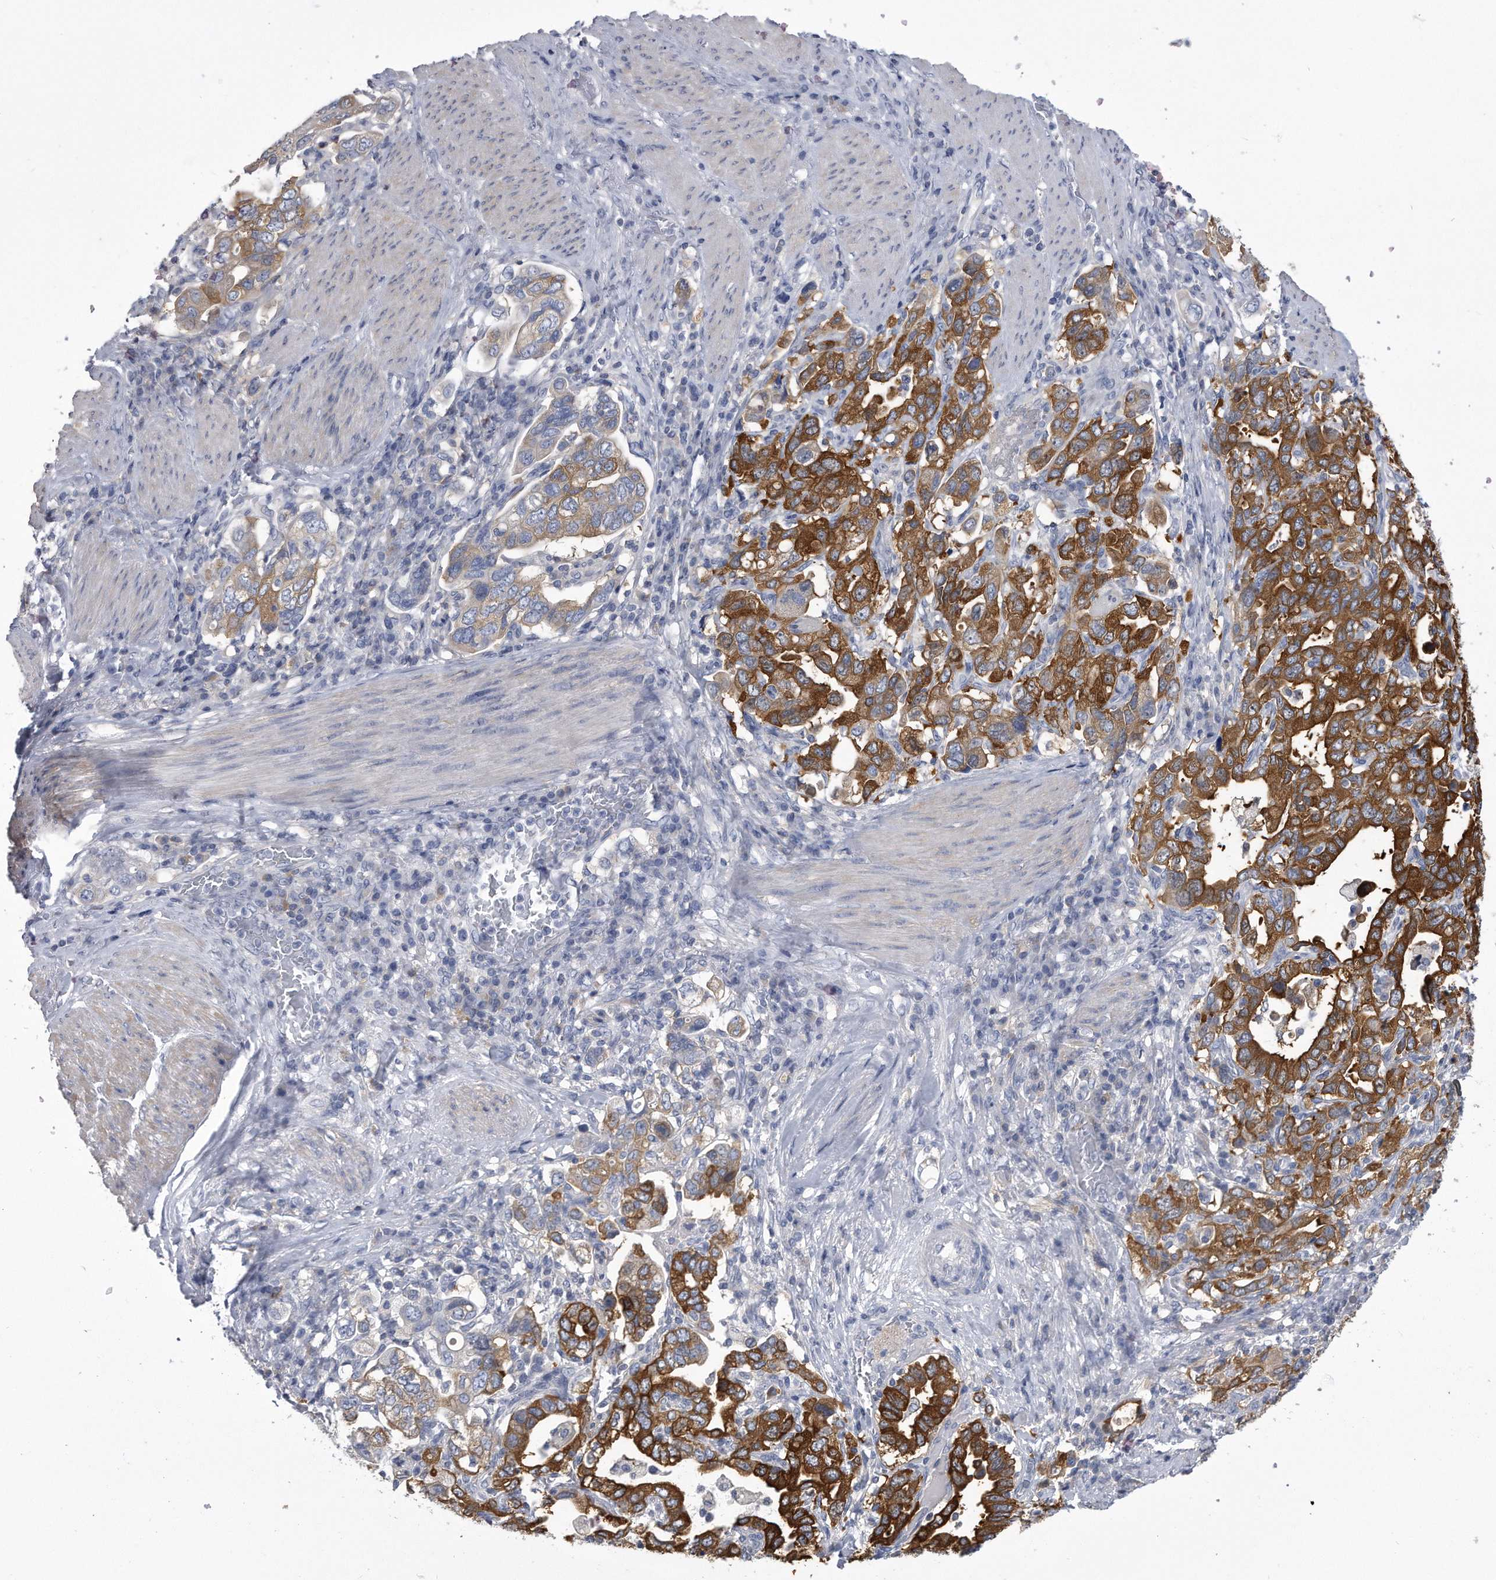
{"staining": {"intensity": "strong", "quantity": "25%-75%", "location": "cytoplasmic/membranous"}, "tissue": "stomach cancer", "cell_type": "Tumor cells", "image_type": "cancer", "snomed": [{"axis": "morphology", "description": "Adenocarcinoma, NOS"}, {"axis": "topography", "description": "Stomach, upper"}], "caption": "Immunohistochemistry staining of stomach adenocarcinoma, which shows high levels of strong cytoplasmic/membranous positivity in about 25%-75% of tumor cells indicating strong cytoplasmic/membranous protein positivity. The staining was performed using DAB (3,3'-diaminobenzidine) (brown) for protein detection and nuclei were counterstained in hematoxylin (blue).", "gene": "PYGB", "patient": {"sex": "male", "age": 62}}